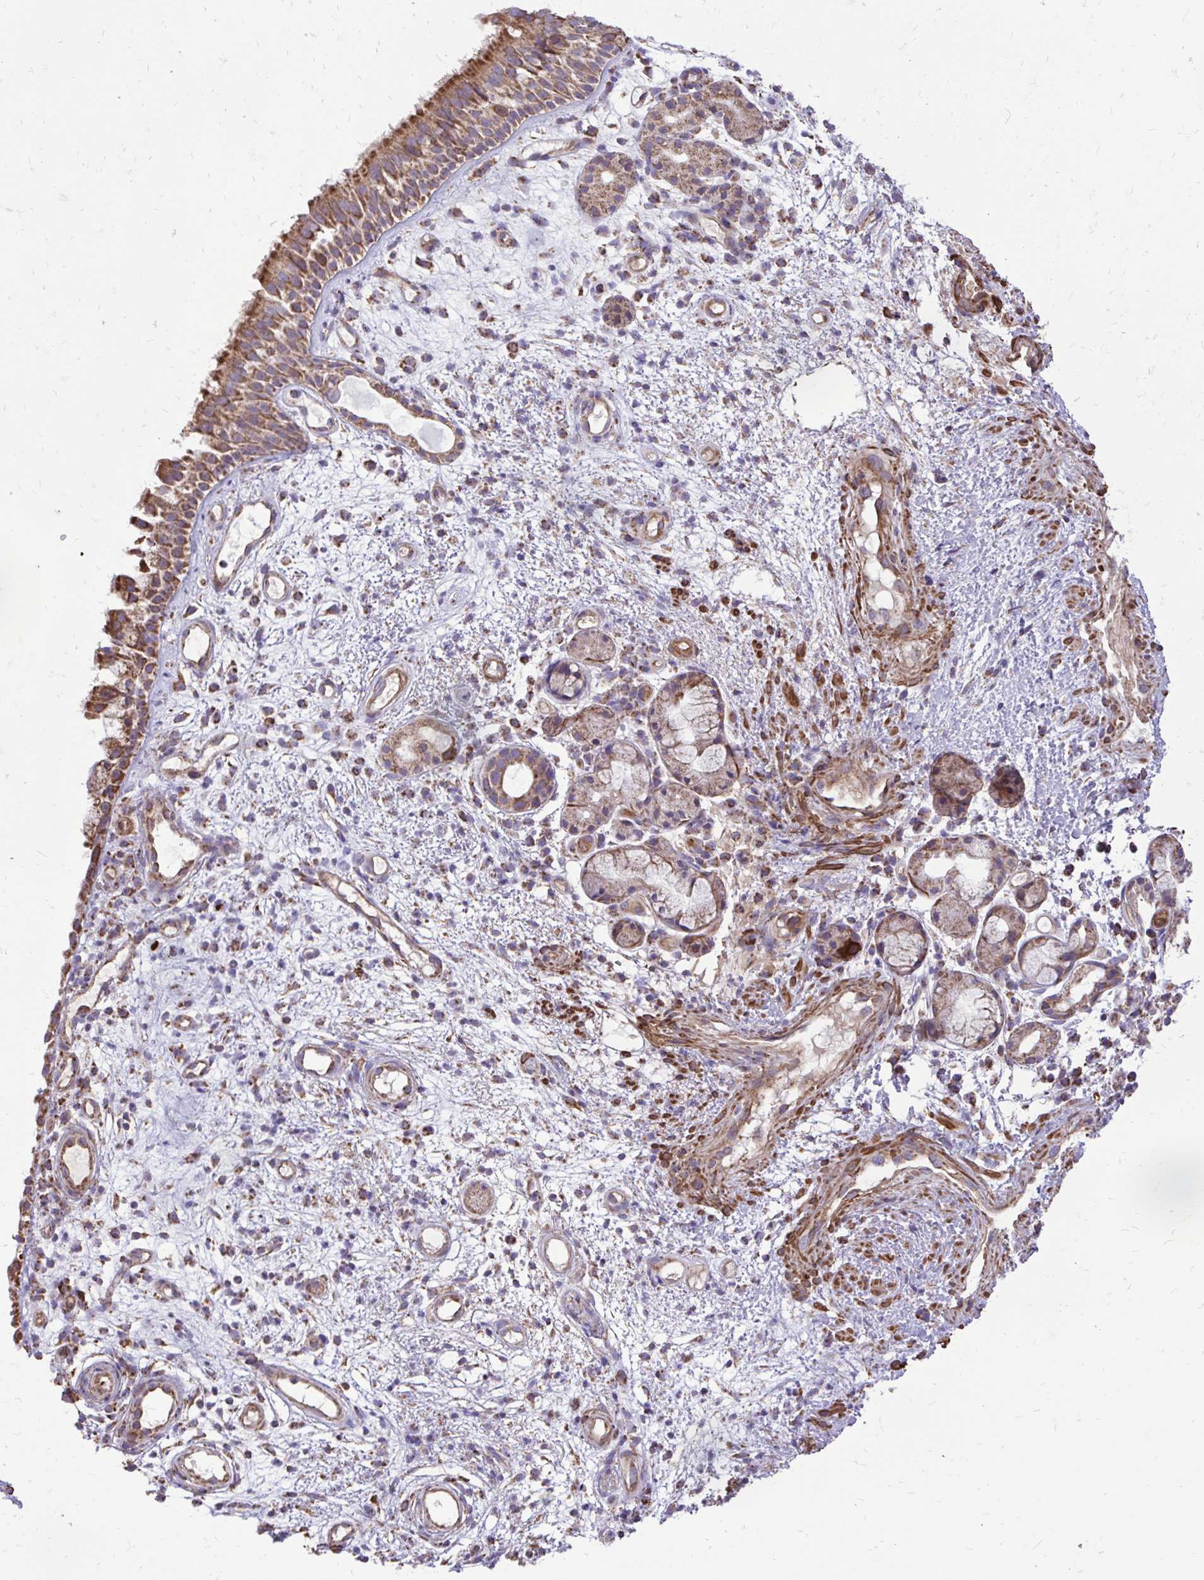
{"staining": {"intensity": "moderate", "quantity": ">75%", "location": "cytoplasmic/membranous"}, "tissue": "nasopharynx", "cell_type": "Respiratory epithelial cells", "image_type": "normal", "snomed": [{"axis": "morphology", "description": "Normal tissue, NOS"}, {"axis": "morphology", "description": "Inflammation, NOS"}, {"axis": "topography", "description": "Nasopharynx"}], "caption": "Immunohistochemistry photomicrograph of unremarkable nasopharynx: human nasopharynx stained using immunohistochemistry demonstrates medium levels of moderate protein expression localized specifically in the cytoplasmic/membranous of respiratory epithelial cells, appearing as a cytoplasmic/membranous brown color.", "gene": "UBE2C", "patient": {"sex": "male", "age": 54}}